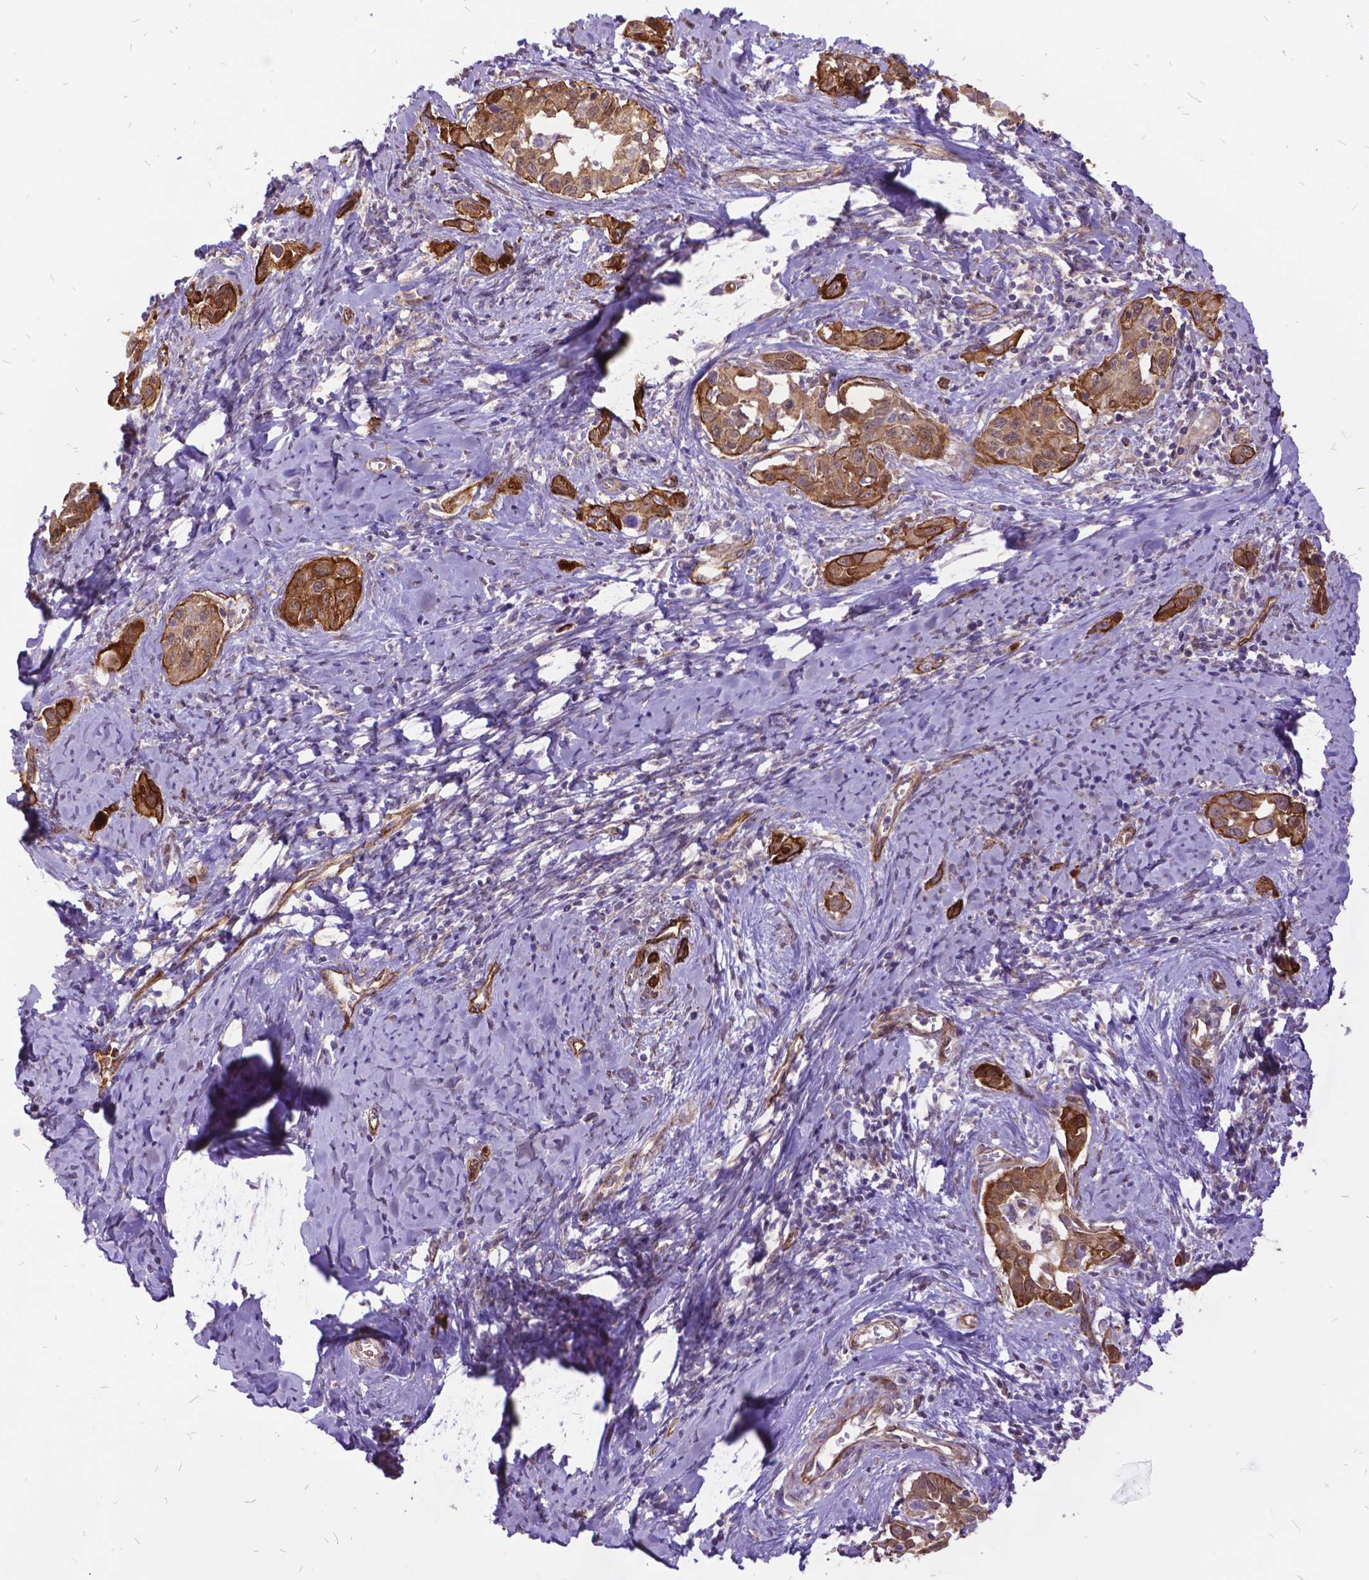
{"staining": {"intensity": "moderate", "quantity": ">75%", "location": "cytoplasmic/membranous"}, "tissue": "cervical cancer", "cell_type": "Tumor cells", "image_type": "cancer", "snomed": [{"axis": "morphology", "description": "Squamous cell carcinoma, NOS"}, {"axis": "topography", "description": "Cervix"}], "caption": "Cervical squamous cell carcinoma tissue exhibits moderate cytoplasmic/membranous positivity in approximately >75% of tumor cells, visualized by immunohistochemistry.", "gene": "GRB7", "patient": {"sex": "female", "age": 51}}